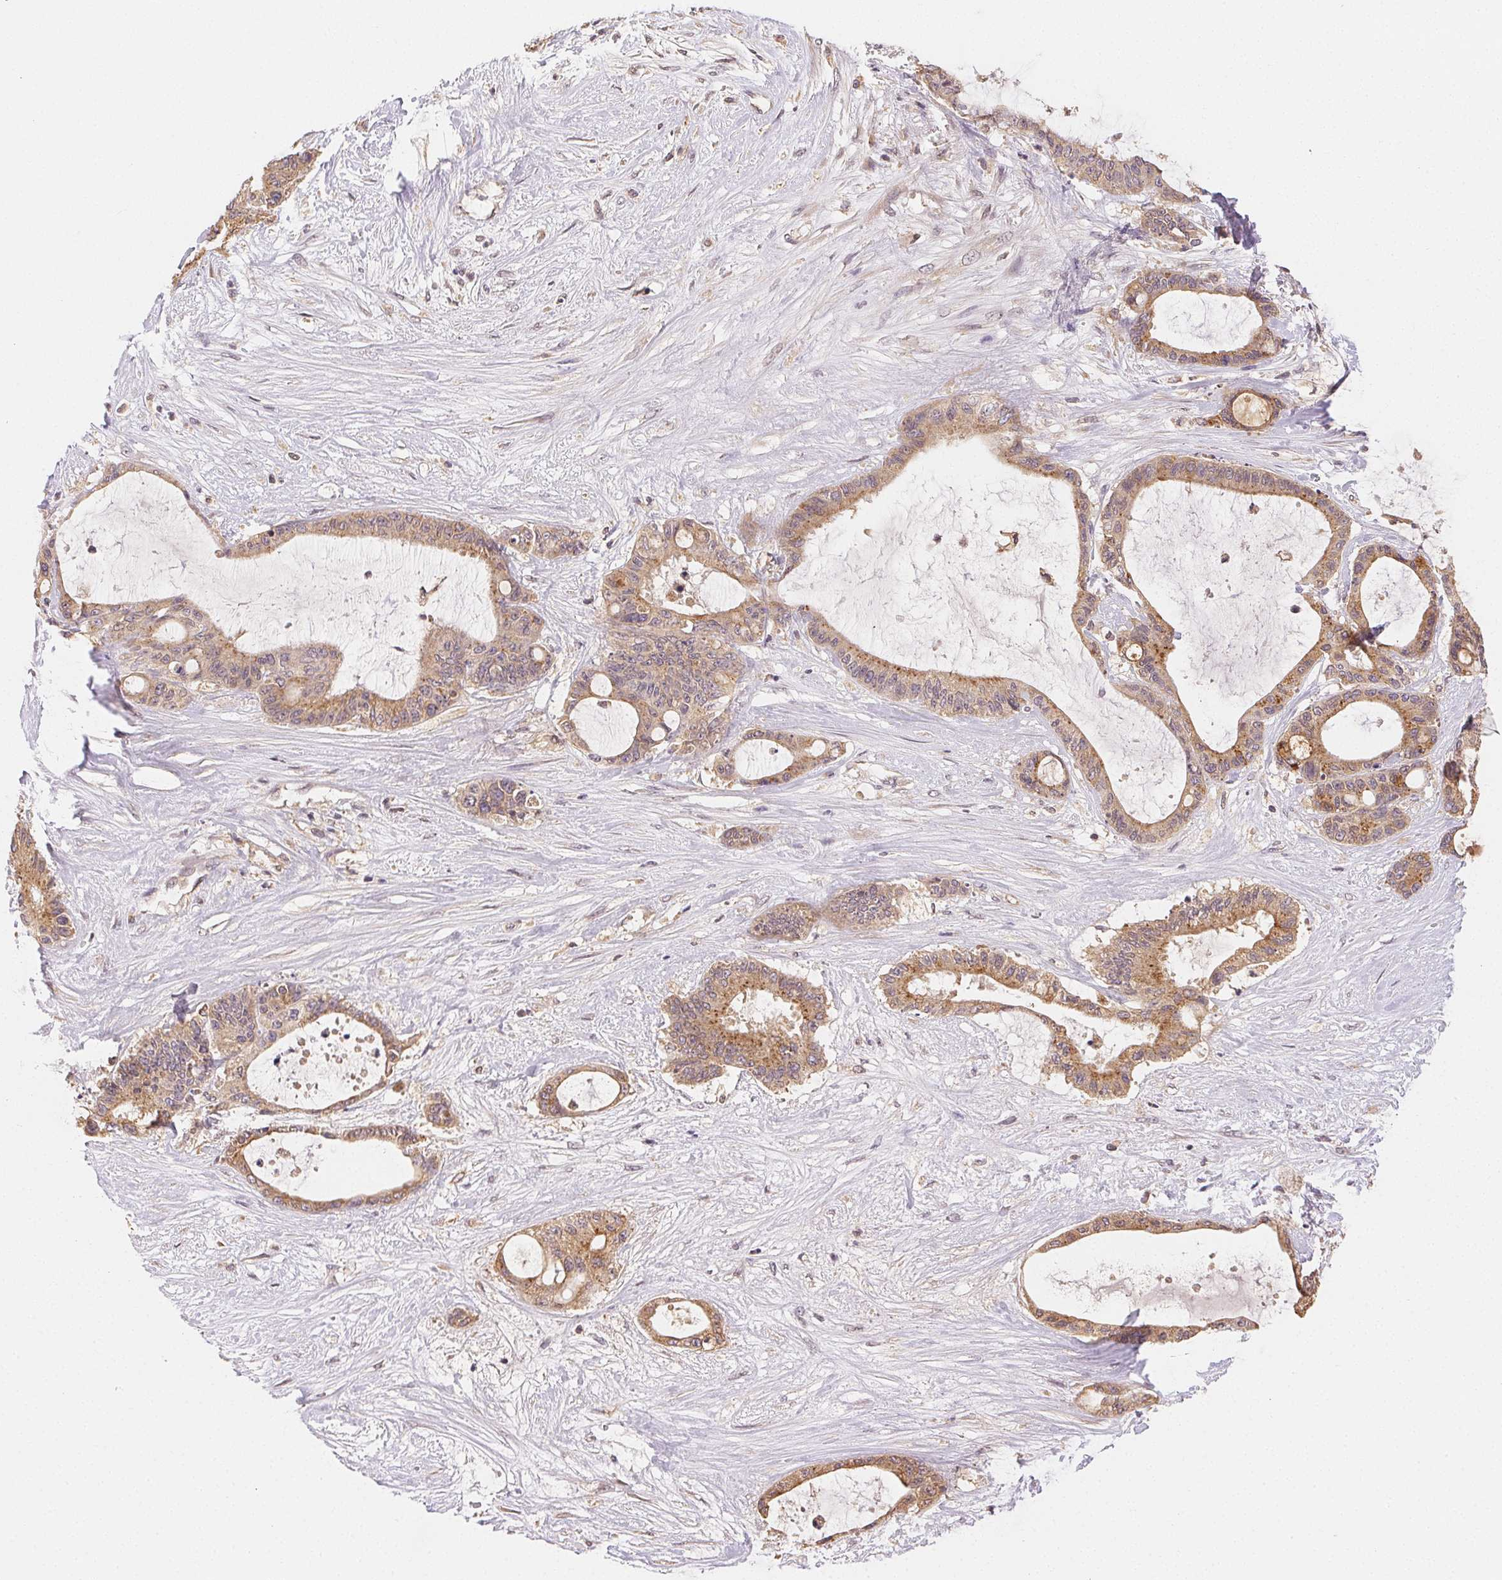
{"staining": {"intensity": "weak", "quantity": ">75%", "location": "cytoplasmic/membranous"}, "tissue": "liver cancer", "cell_type": "Tumor cells", "image_type": "cancer", "snomed": [{"axis": "morphology", "description": "Normal tissue, NOS"}, {"axis": "morphology", "description": "Cholangiocarcinoma"}, {"axis": "topography", "description": "Liver"}, {"axis": "topography", "description": "Peripheral nerve tissue"}], "caption": "High-magnification brightfield microscopy of liver cancer (cholangiocarcinoma) stained with DAB (brown) and counterstained with hematoxylin (blue). tumor cells exhibit weak cytoplasmic/membranous staining is appreciated in approximately>75% of cells.", "gene": "SEZ6L2", "patient": {"sex": "female", "age": 73}}